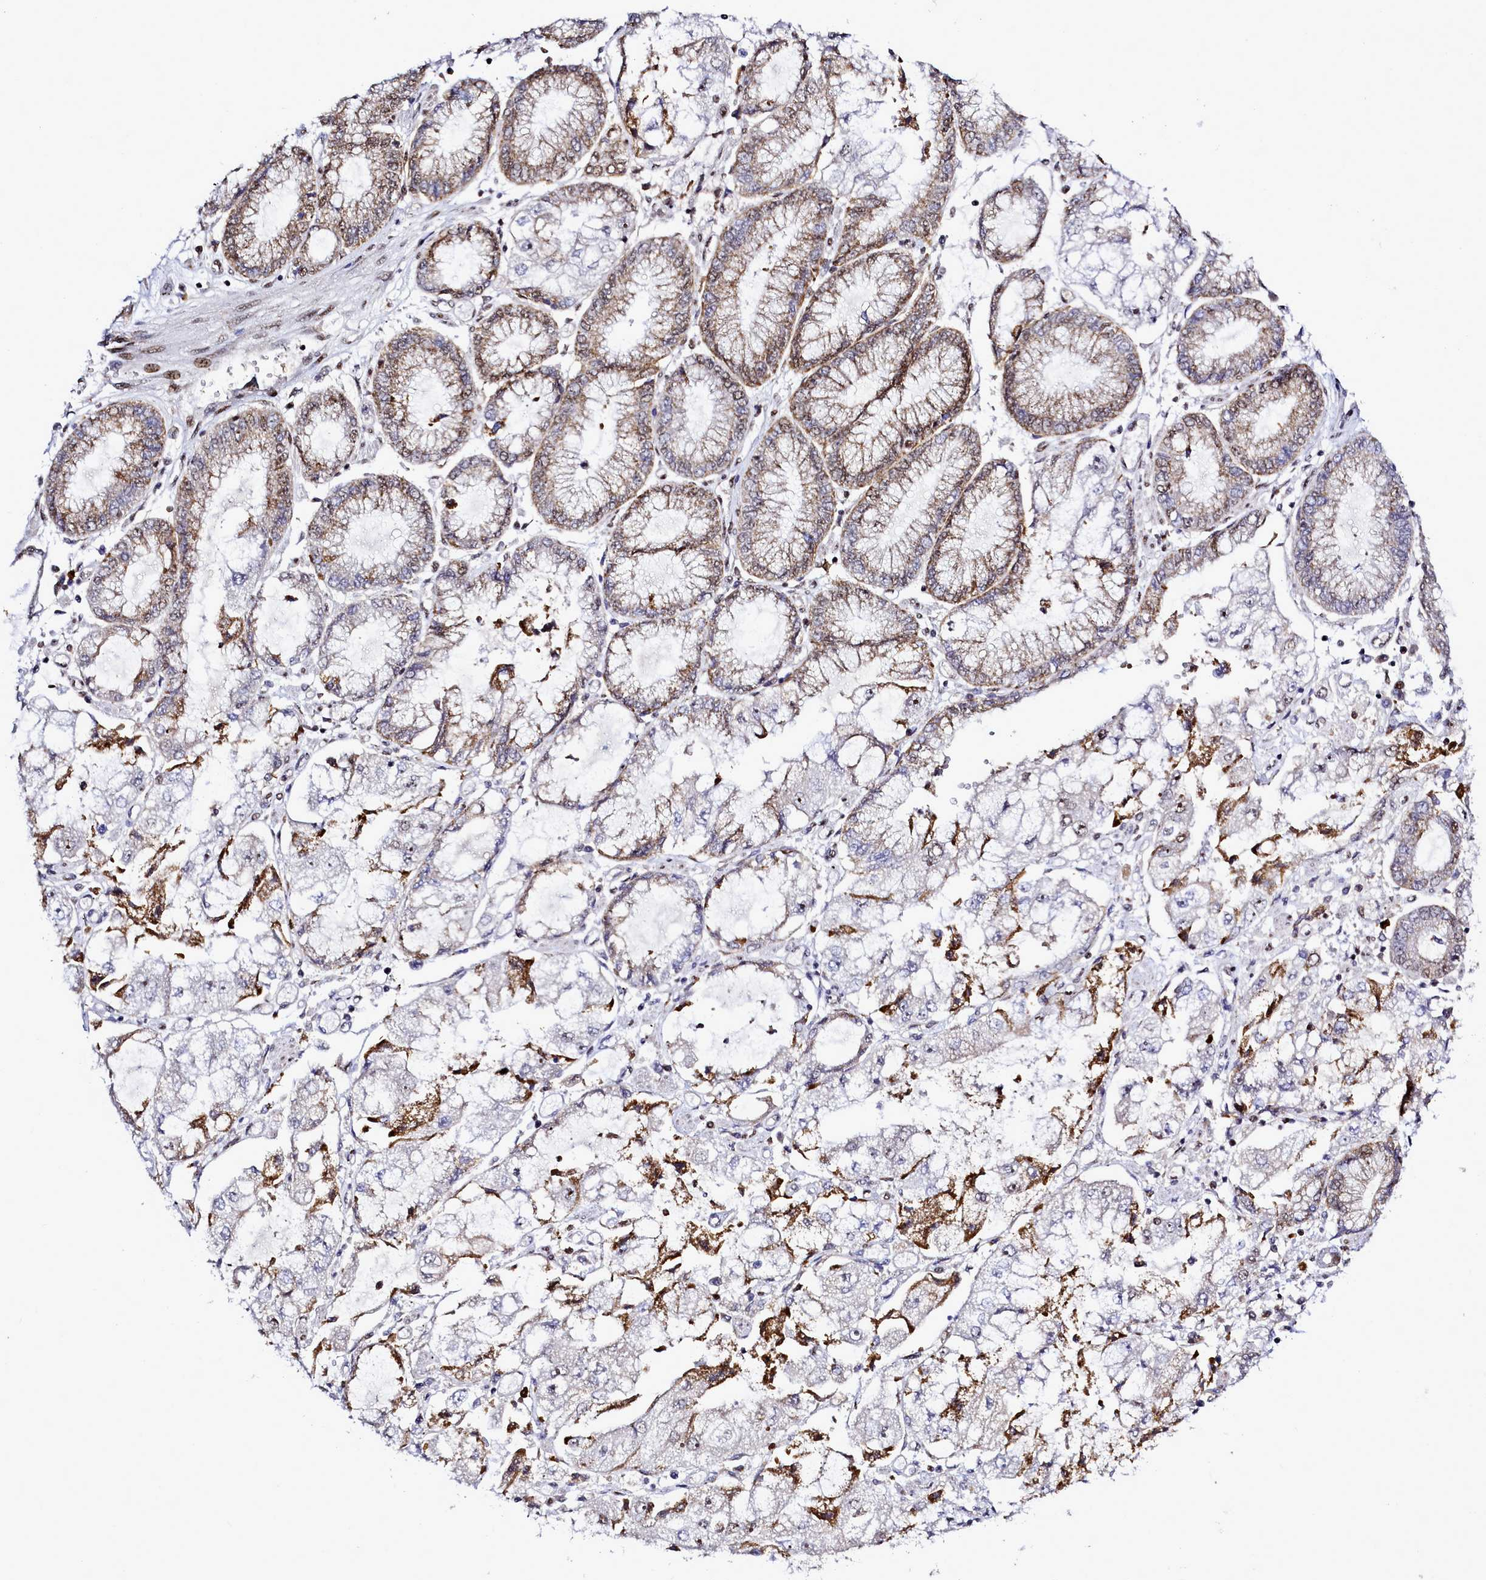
{"staining": {"intensity": "moderate", "quantity": "25%-75%", "location": "cytoplasmic/membranous,nuclear"}, "tissue": "stomach cancer", "cell_type": "Tumor cells", "image_type": "cancer", "snomed": [{"axis": "morphology", "description": "Adenocarcinoma, NOS"}, {"axis": "topography", "description": "Stomach"}], "caption": "A high-resolution photomicrograph shows immunohistochemistry (IHC) staining of adenocarcinoma (stomach), which demonstrates moderate cytoplasmic/membranous and nuclear staining in approximately 25%-75% of tumor cells. (Stains: DAB (3,3'-diaminobenzidine) in brown, nuclei in blue, Microscopy: brightfield microscopy at high magnification).", "gene": "POM121L2", "patient": {"sex": "male", "age": 76}}